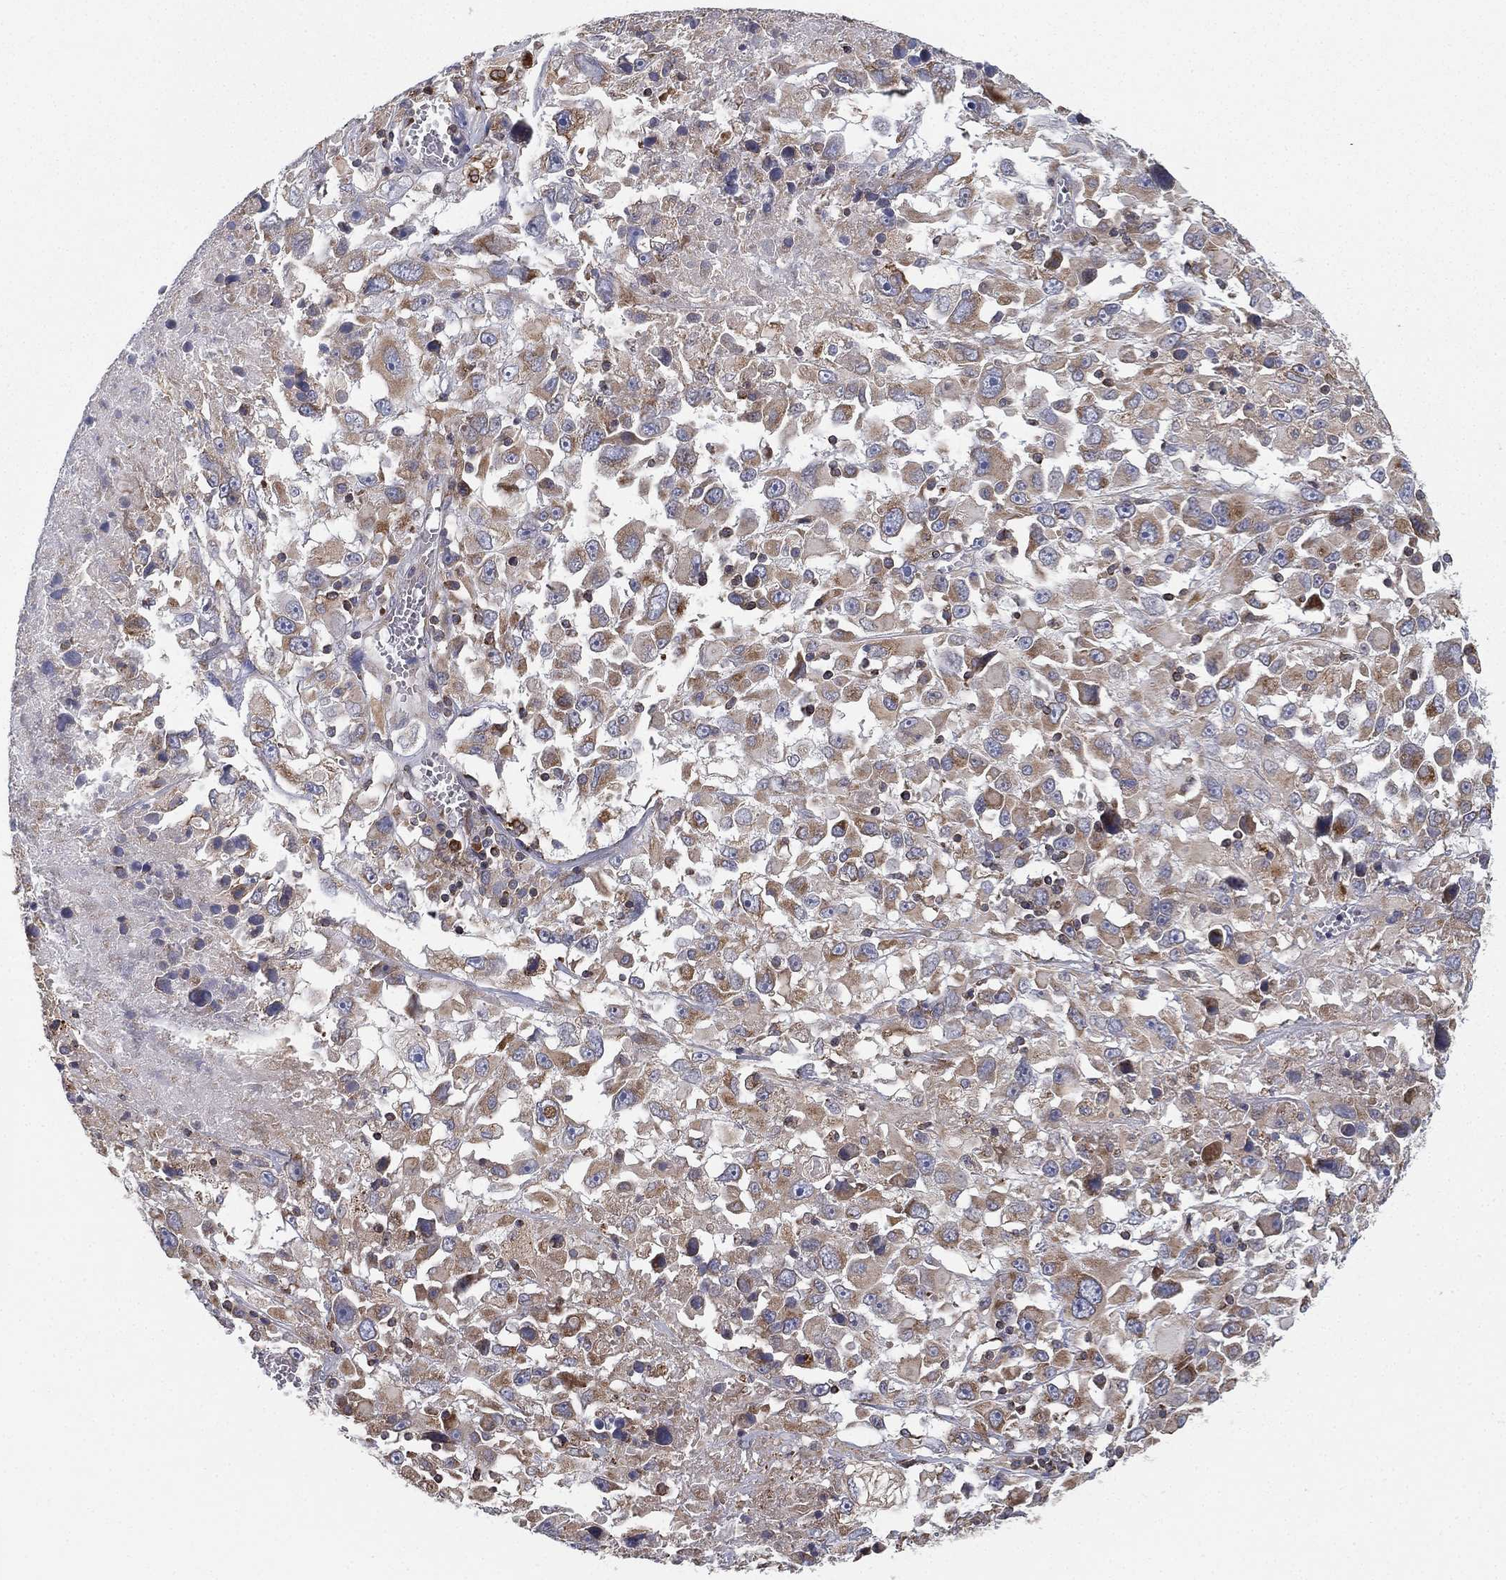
{"staining": {"intensity": "weak", "quantity": "25%-75%", "location": "cytoplasmic/membranous"}, "tissue": "melanoma", "cell_type": "Tumor cells", "image_type": "cancer", "snomed": [{"axis": "morphology", "description": "Malignant melanoma, Metastatic site"}, {"axis": "topography", "description": "Soft tissue"}], "caption": "There is low levels of weak cytoplasmic/membranous positivity in tumor cells of malignant melanoma (metastatic site), as demonstrated by immunohistochemical staining (brown color).", "gene": "CYB5B", "patient": {"sex": "male", "age": 50}}